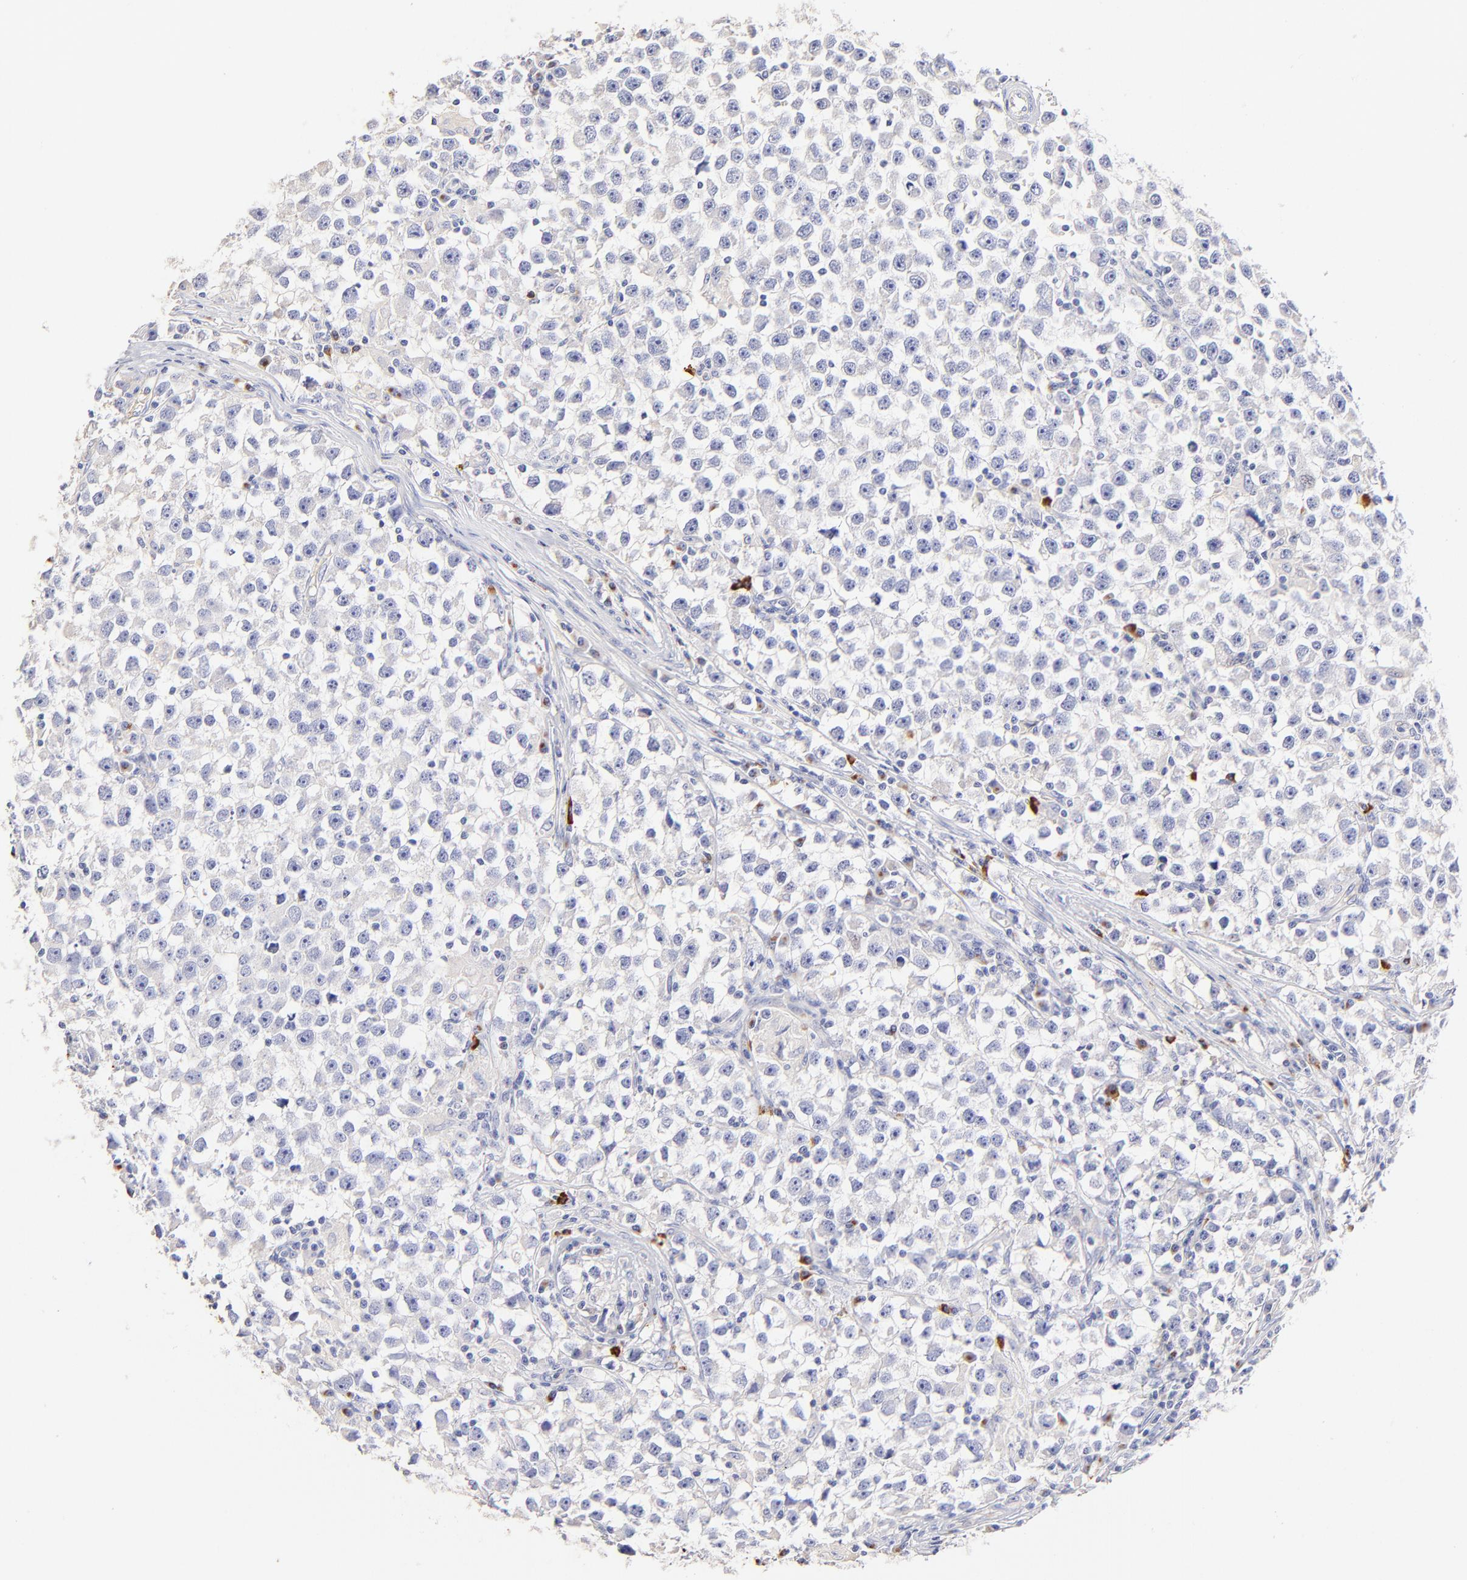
{"staining": {"intensity": "negative", "quantity": "none", "location": "none"}, "tissue": "testis cancer", "cell_type": "Tumor cells", "image_type": "cancer", "snomed": [{"axis": "morphology", "description": "Seminoma, NOS"}, {"axis": "topography", "description": "Testis"}], "caption": "Immunohistochemical staining of human seminoma (testis) shows no significant staining in tumor cells.", "gene": "ASB9", "patient": {"sex": "male", "age": 33}}